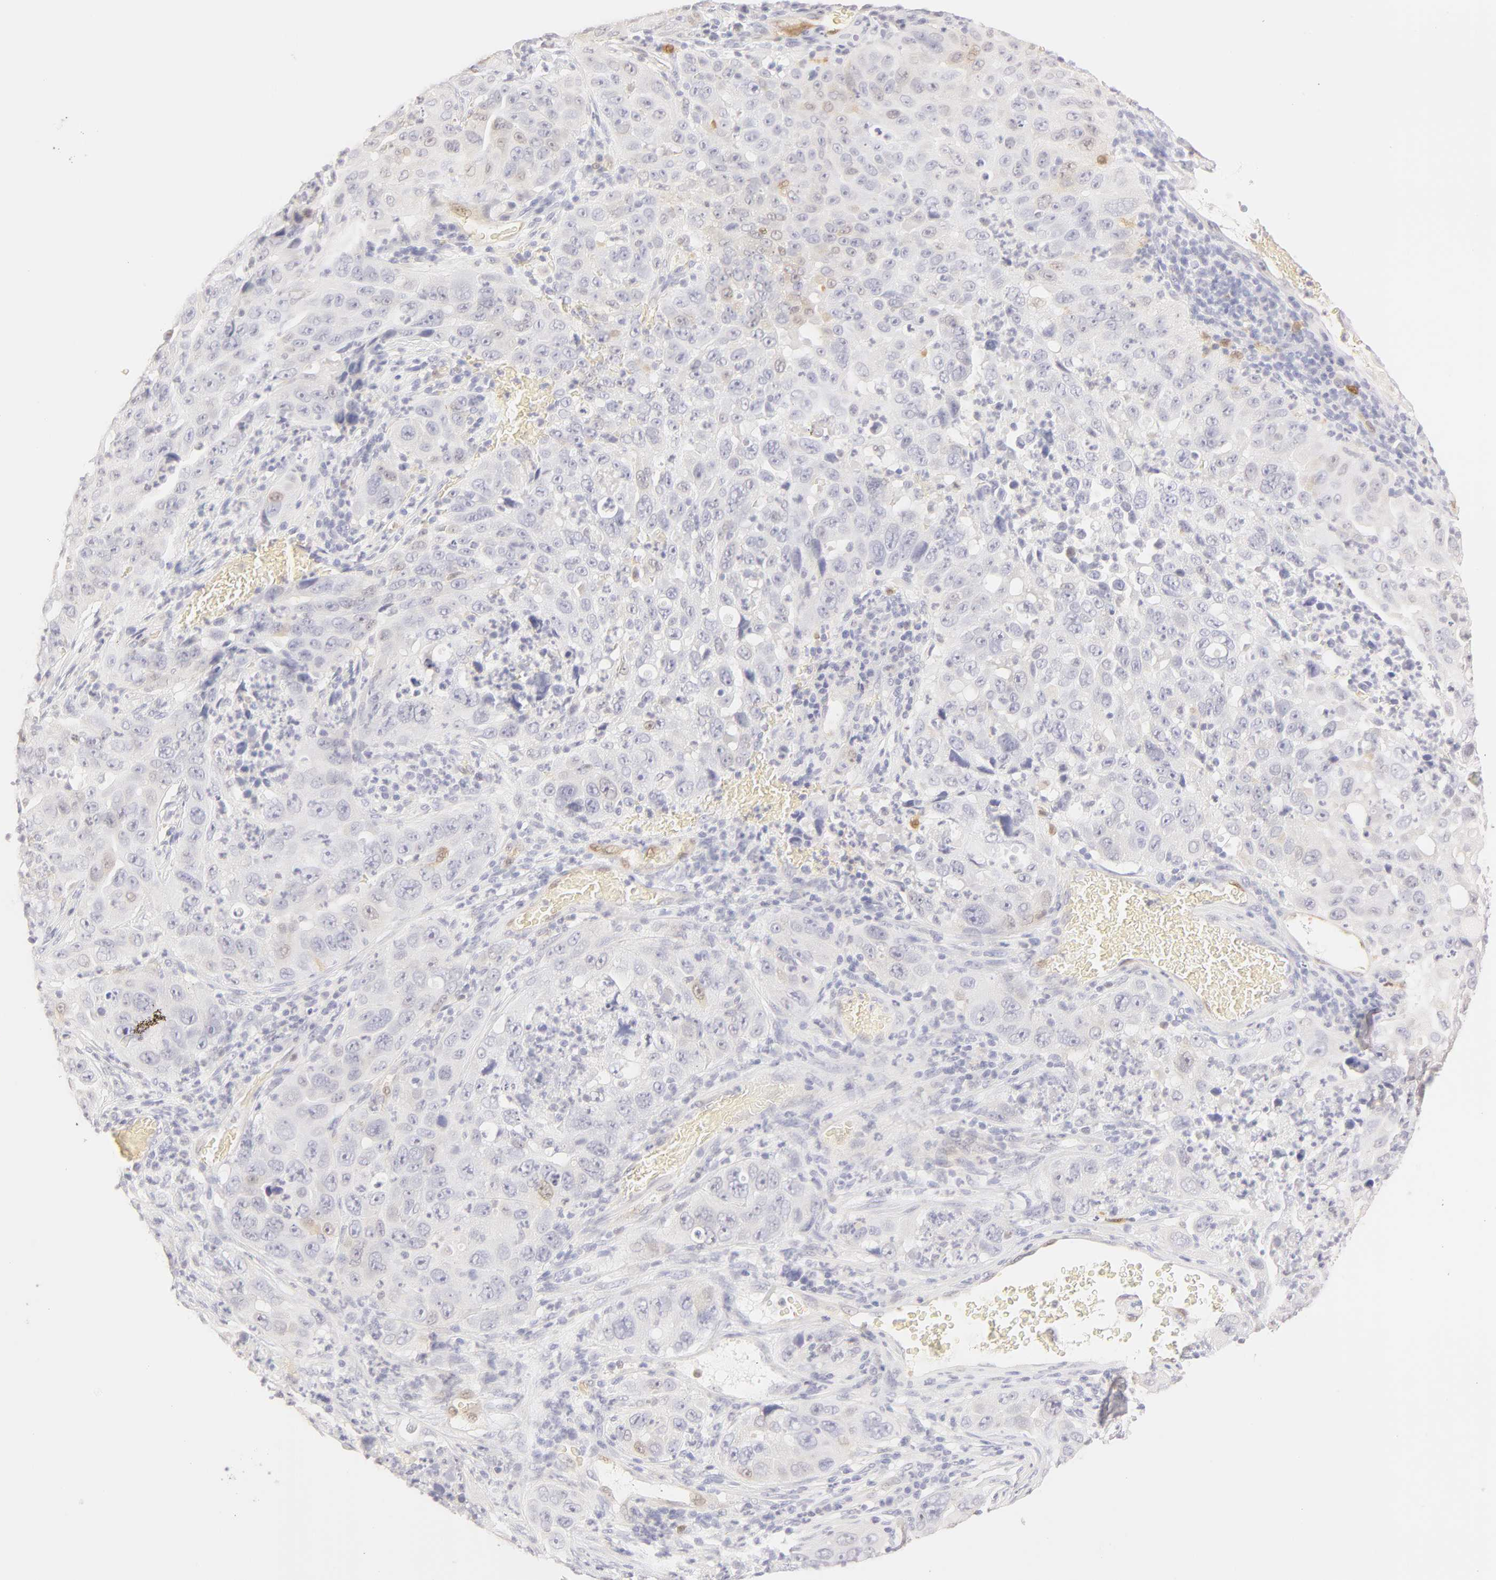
{"staining": {"intensity": "negative", "quantity": "none", "location": "none"}, "tissue": "lung cancer", "cell_type": "Tumor cells", "image_type": "cancer", "snomed": [{"axis": "morphology", "description": "Squamous cell carcinoma, NOS"}, {"axis": "topography", "description": "Lung"}], "caption": "Tumor cells are negative for brown protein staining in lung cancer (squamous cell carcinoma).", "gene": "CA2", "patient": {"sex": "male", "age": 64}}